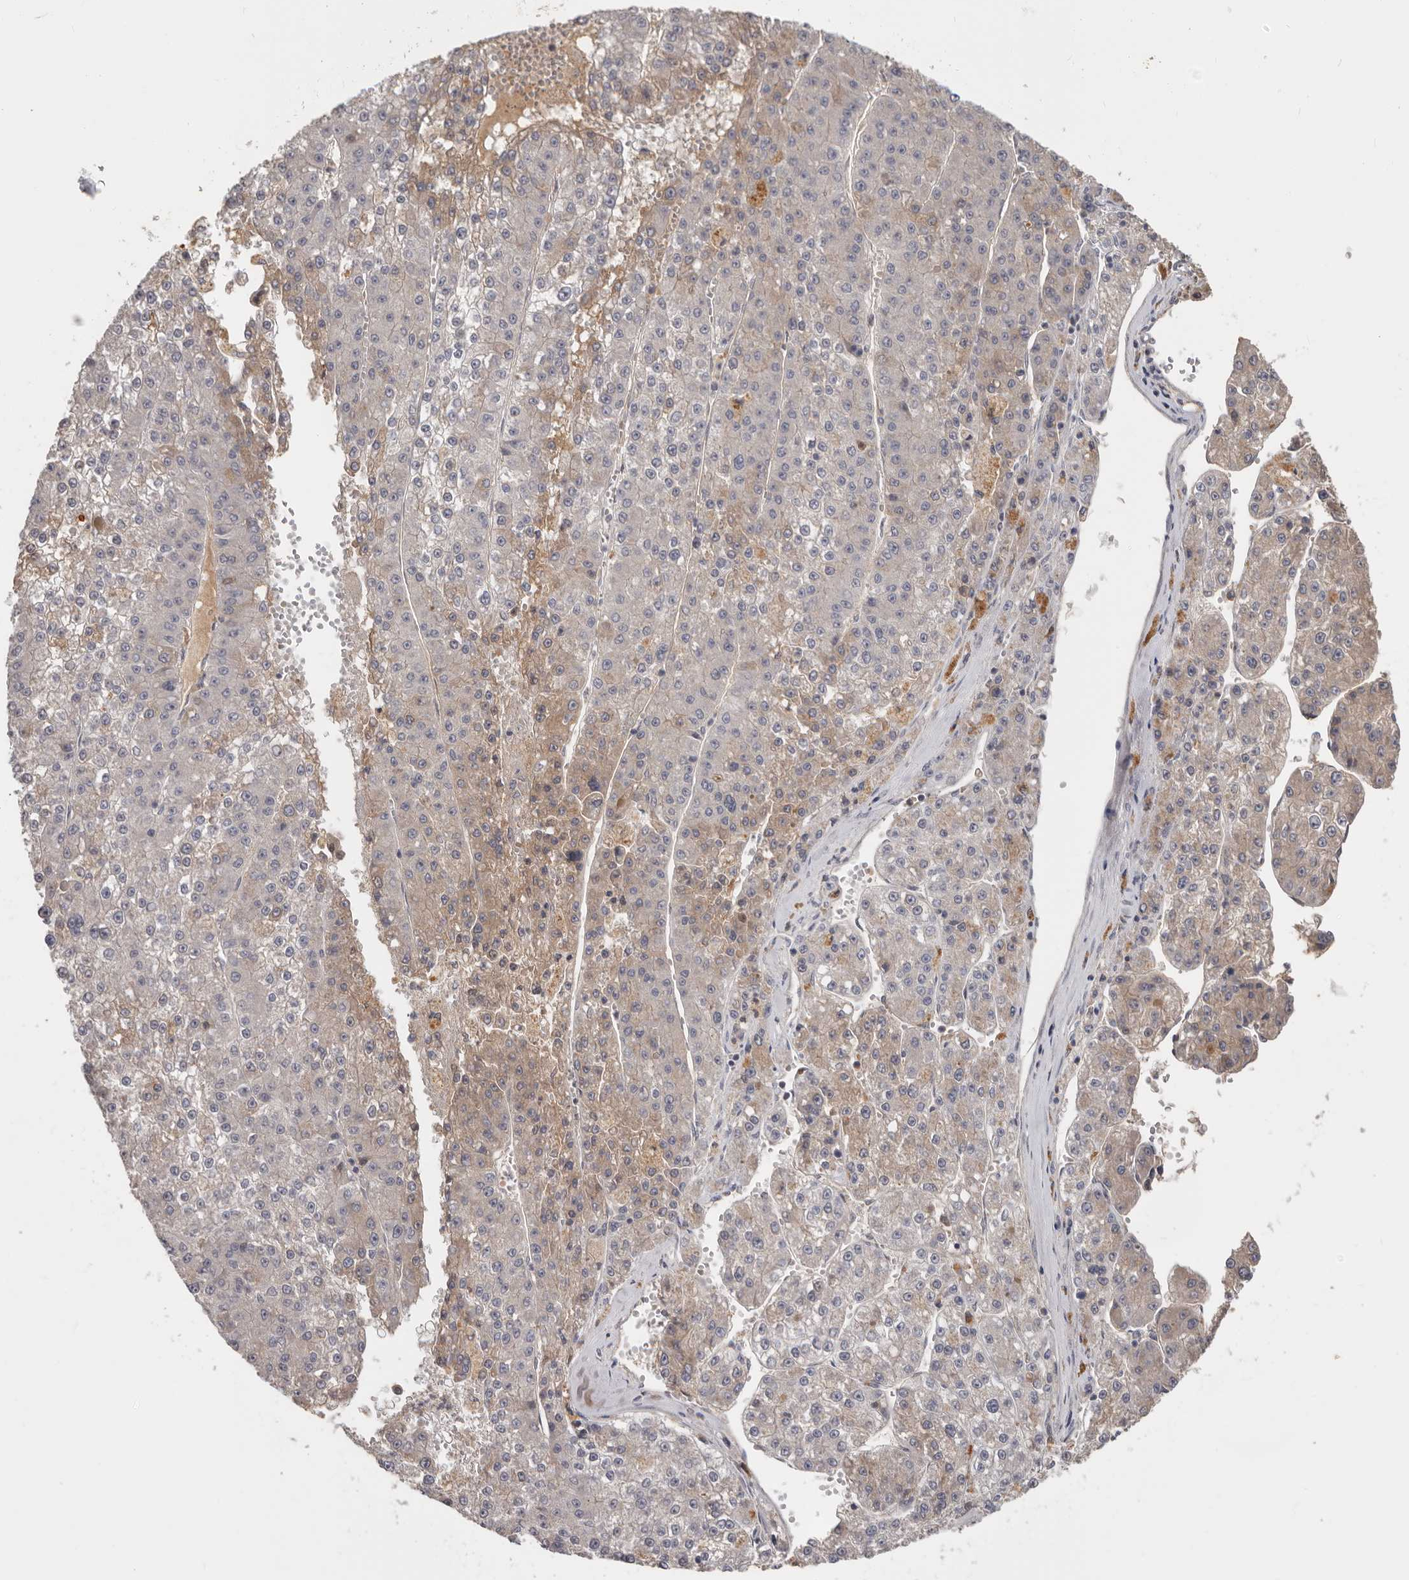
{"staining": {"intensity": "negative", "quantity": "none", "location": "none"}, "tissue": "liver cancer", "cell_type": "Tumor cells", "image_type": "cancer", "snomed": [{"axis": "morphology", "description": "Carcinoma, Hepatocellular, NOS"}, {"axis": "topography", "description": "Liver"}], "caption": "Tumor cells are negative for brown protein staining in liver cancer (hepatocellular carcinoma).", "gene": "NMUR1", "patient": {"sex": "female", "age": 73}}